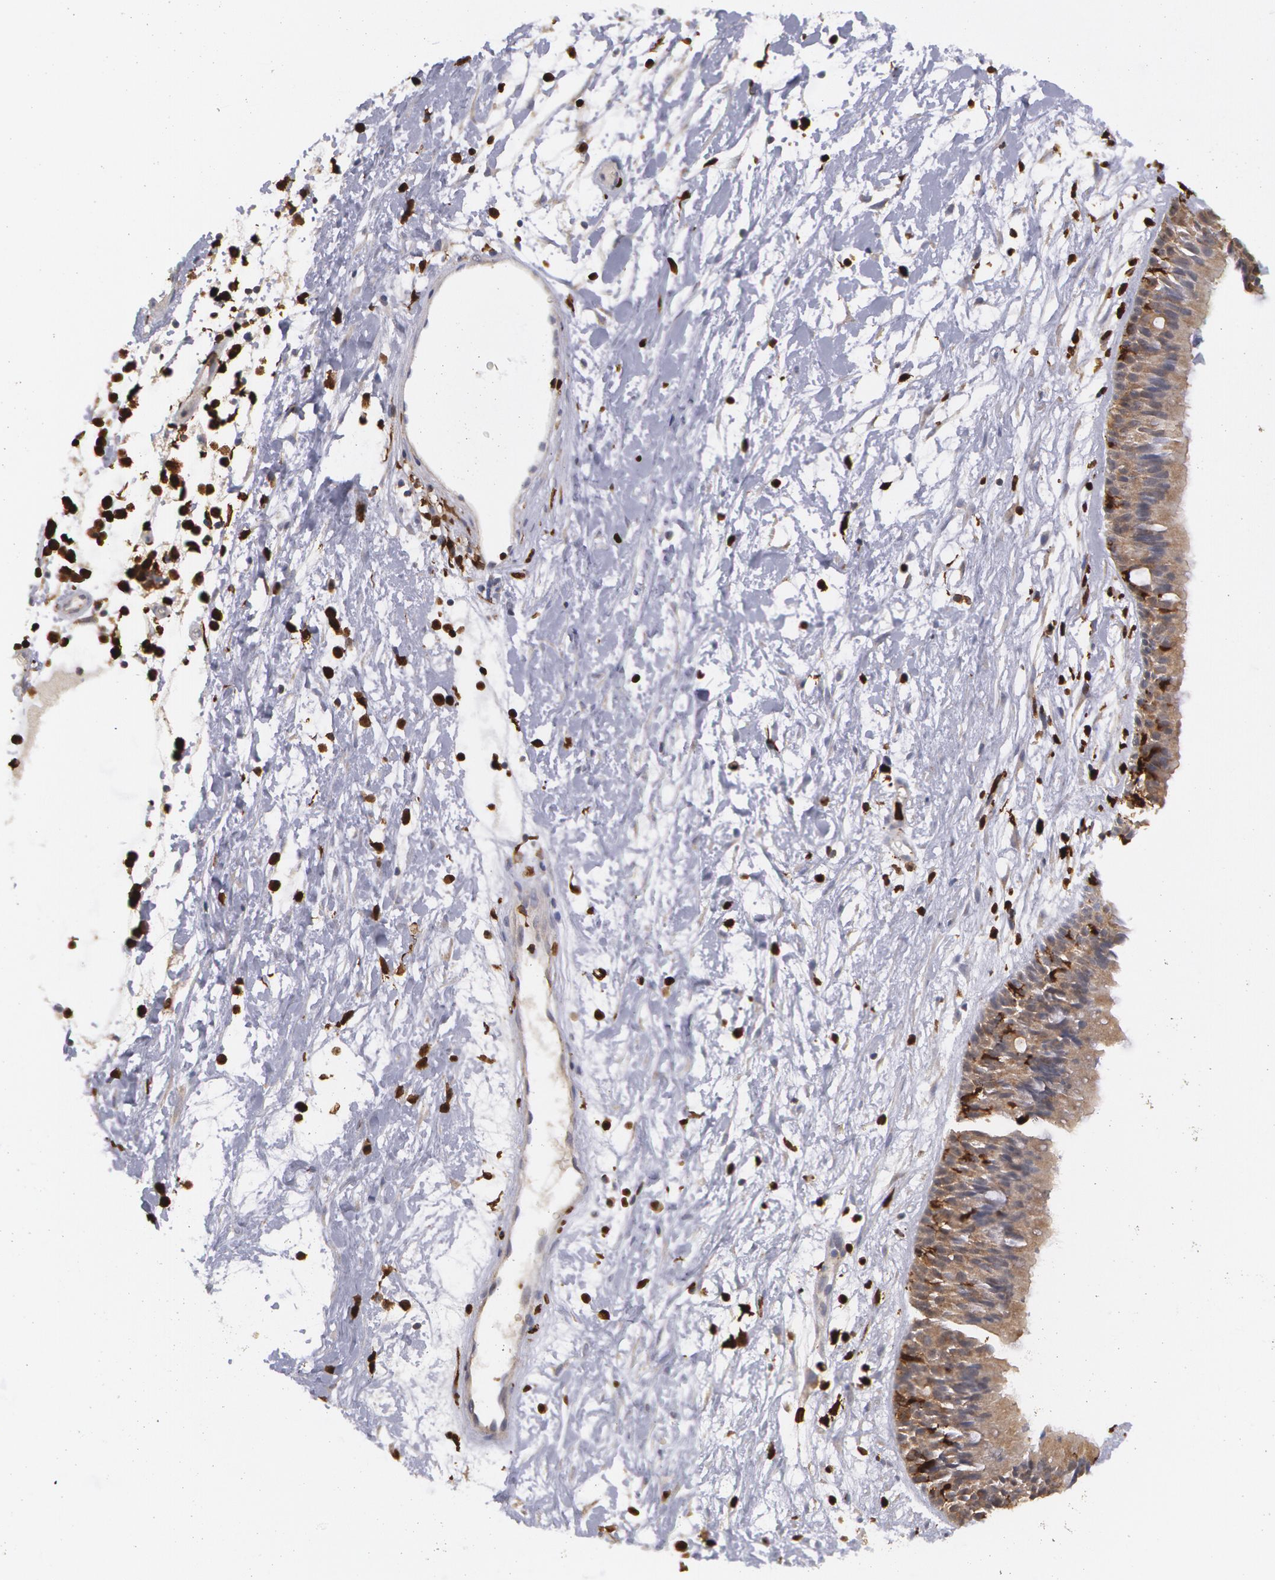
{"staining": {"intensity": "moderate", "quantity": ">75%", "location": "cytoplasmic/membranous"}, "tissue": "nasopharynx", "cell_type": "Respiratory epithelial cells", "image_type": "normal", "snomed": [{"axis": "morphology", "description": "Normal tissue, NOS"}, {"axis": "topography", "description": "Nasopharynx"}], "caption": "This is a histology image of immunohistochemistry staining of normal nasopharynx, which shows moderate expression in the cytoplasmic/membranous of respiratory epithelial cells.", "gene": "SYK", "patient": {"sex": "male", "age": 13}}